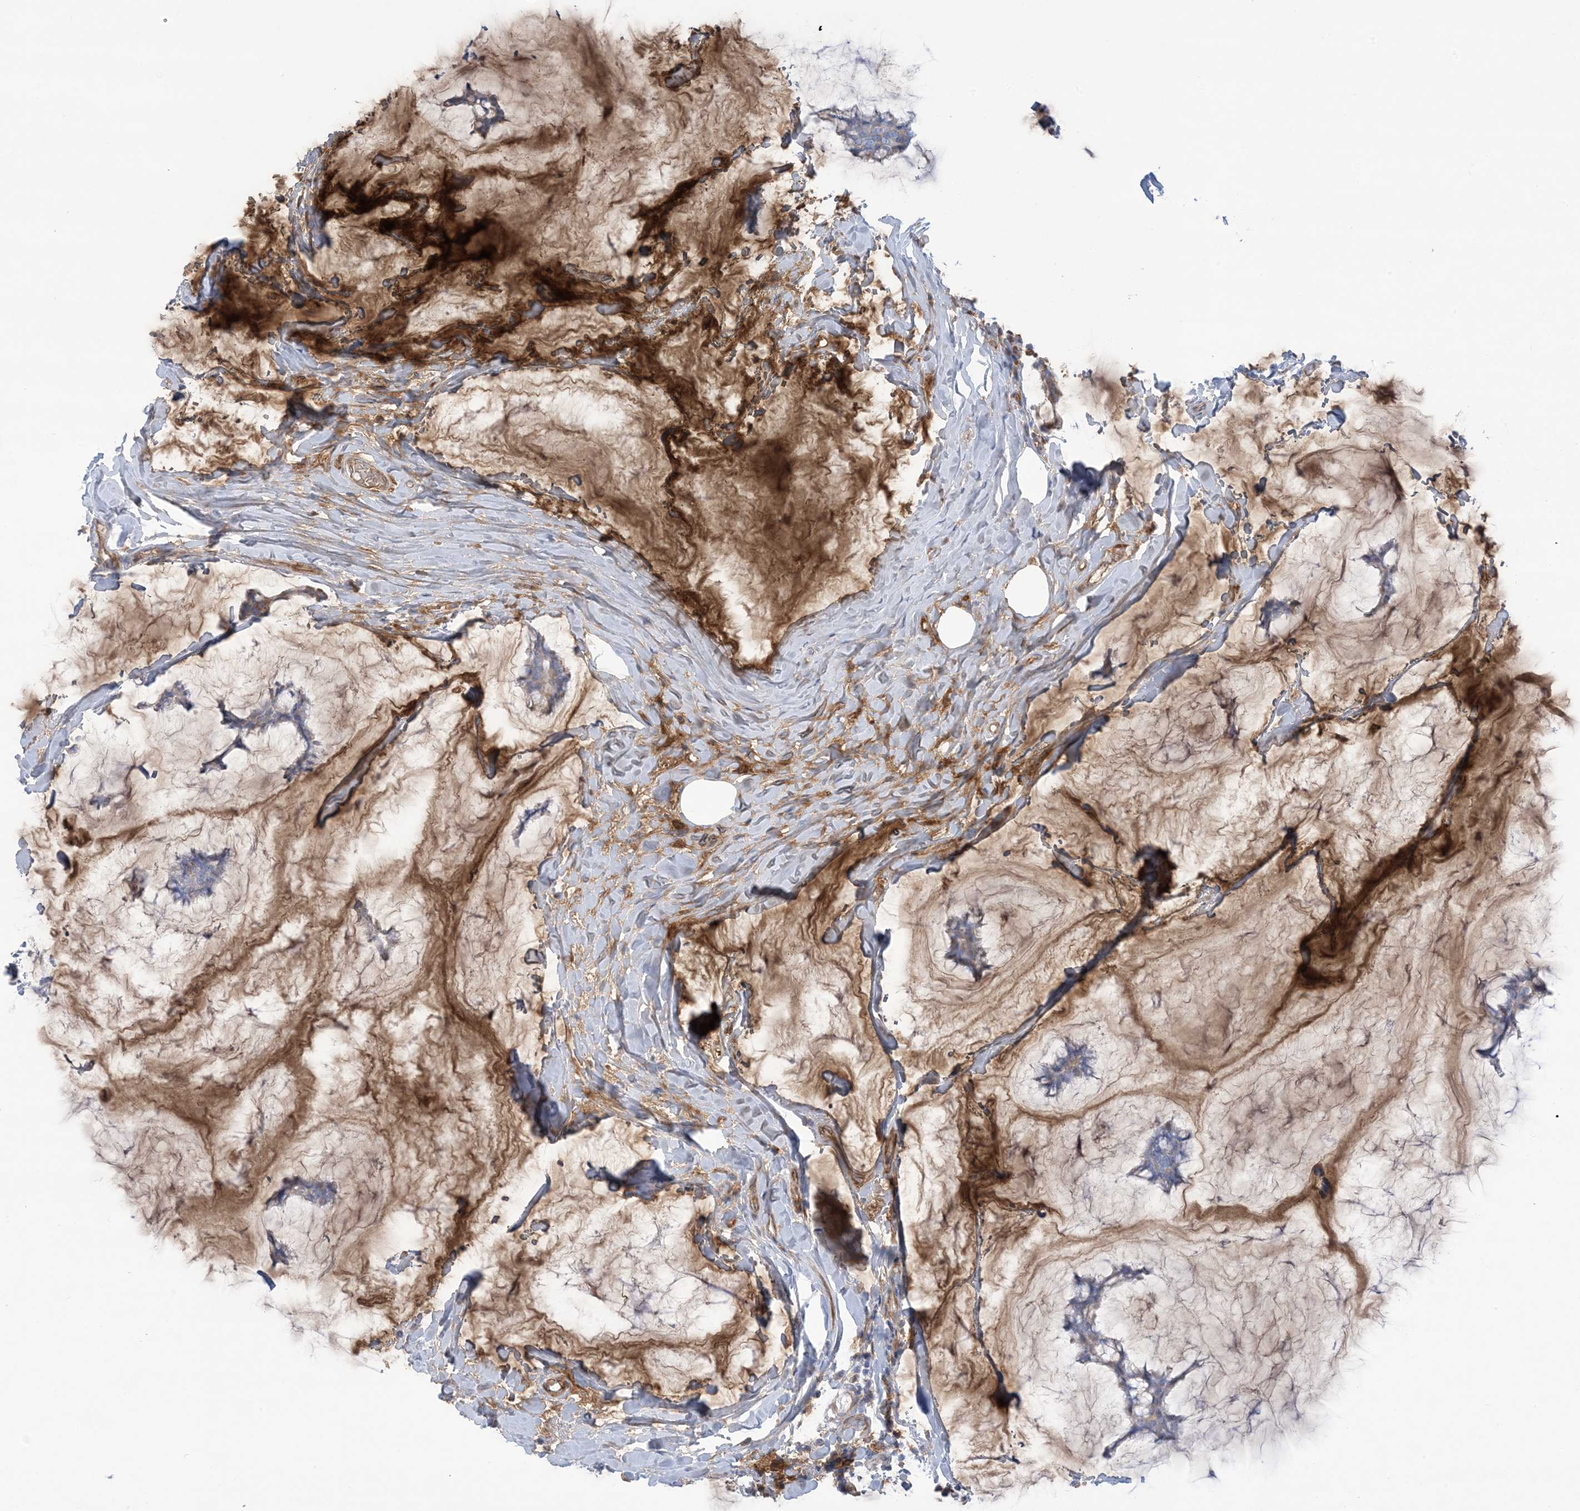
{"staining": {"intensity": "moderate", "quantity": "<25%", "location": "cytoplasmic/membranous"}, "tissue": "breast cancer", "cell_type": "Tumor cells", "image_type": "cancer", "snomed": [{"axis": "morphology", "description": "Duct carcinoma"}, {"axis": "topography", "description": "Breast"}], "caption": "This histopathology image shows IHC staining of human infiltrating ductal carcinoma (breast), with low moderate cytoplasmic/membranous expression in approximately <25% of tumor cells.", "gene": "ATP11C", "patient": {"sex": "female", "age": 93}}